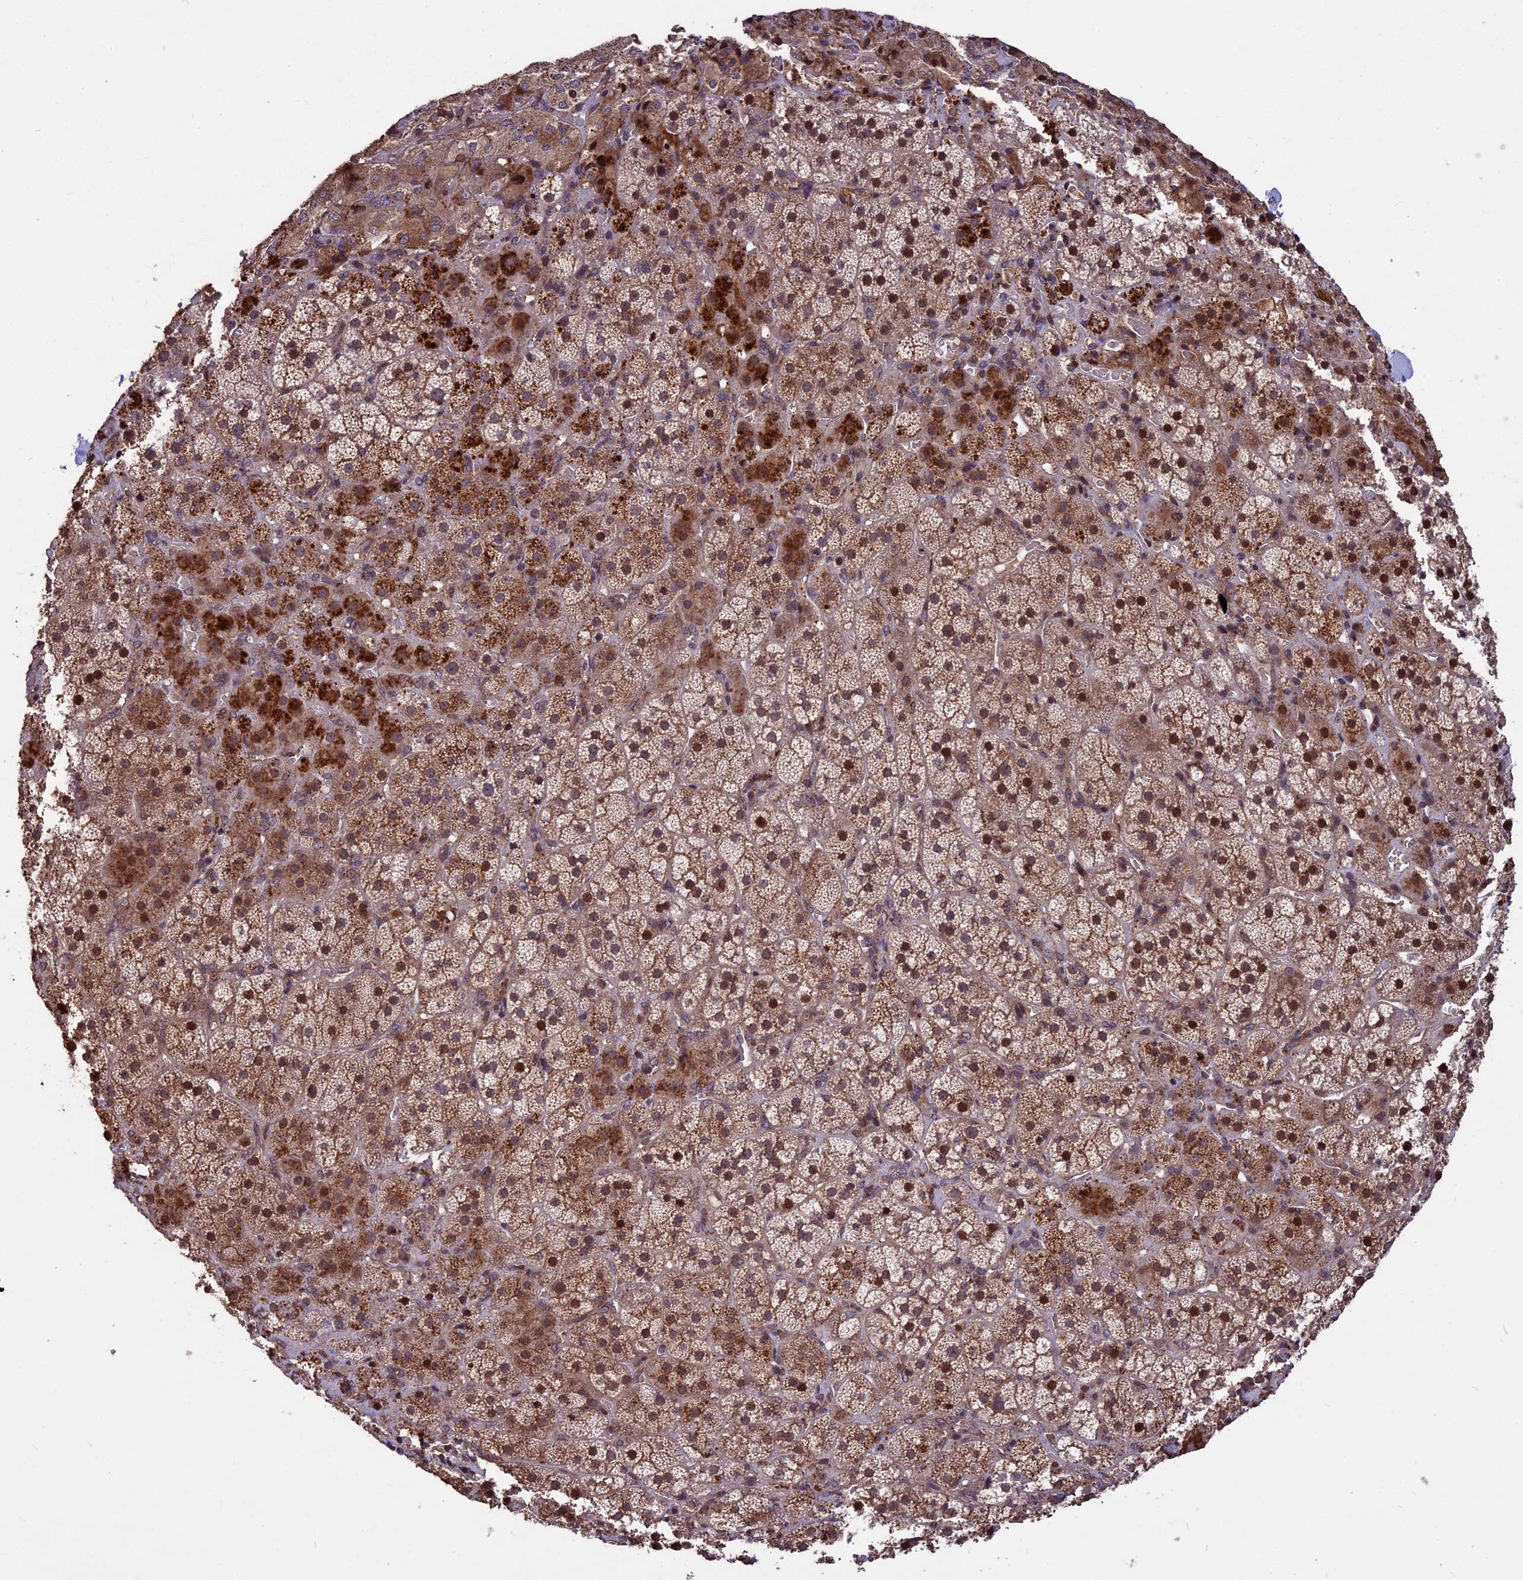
{"staining": {"intensity": "strong", "quantity": "25%-75%", "location": "cytoplasmic/membranous,nuclear"}, "tissue": "adrenal gland", "cell_type": "Glandular cells", "image_type": "normal", "snomed": [{"axis": "morphology", "description": "Normal tissue, NOS"}, {"axis": "topography", "description": "Adrenal gland"}], "caption": "Strong cytoplasmic/membranous,nuclear expression is identified in about 25%-75% of glandular cells in benign adrenal gland.", "gene": "ZNF598", "patient": {"sex": "female", "age": 44}}